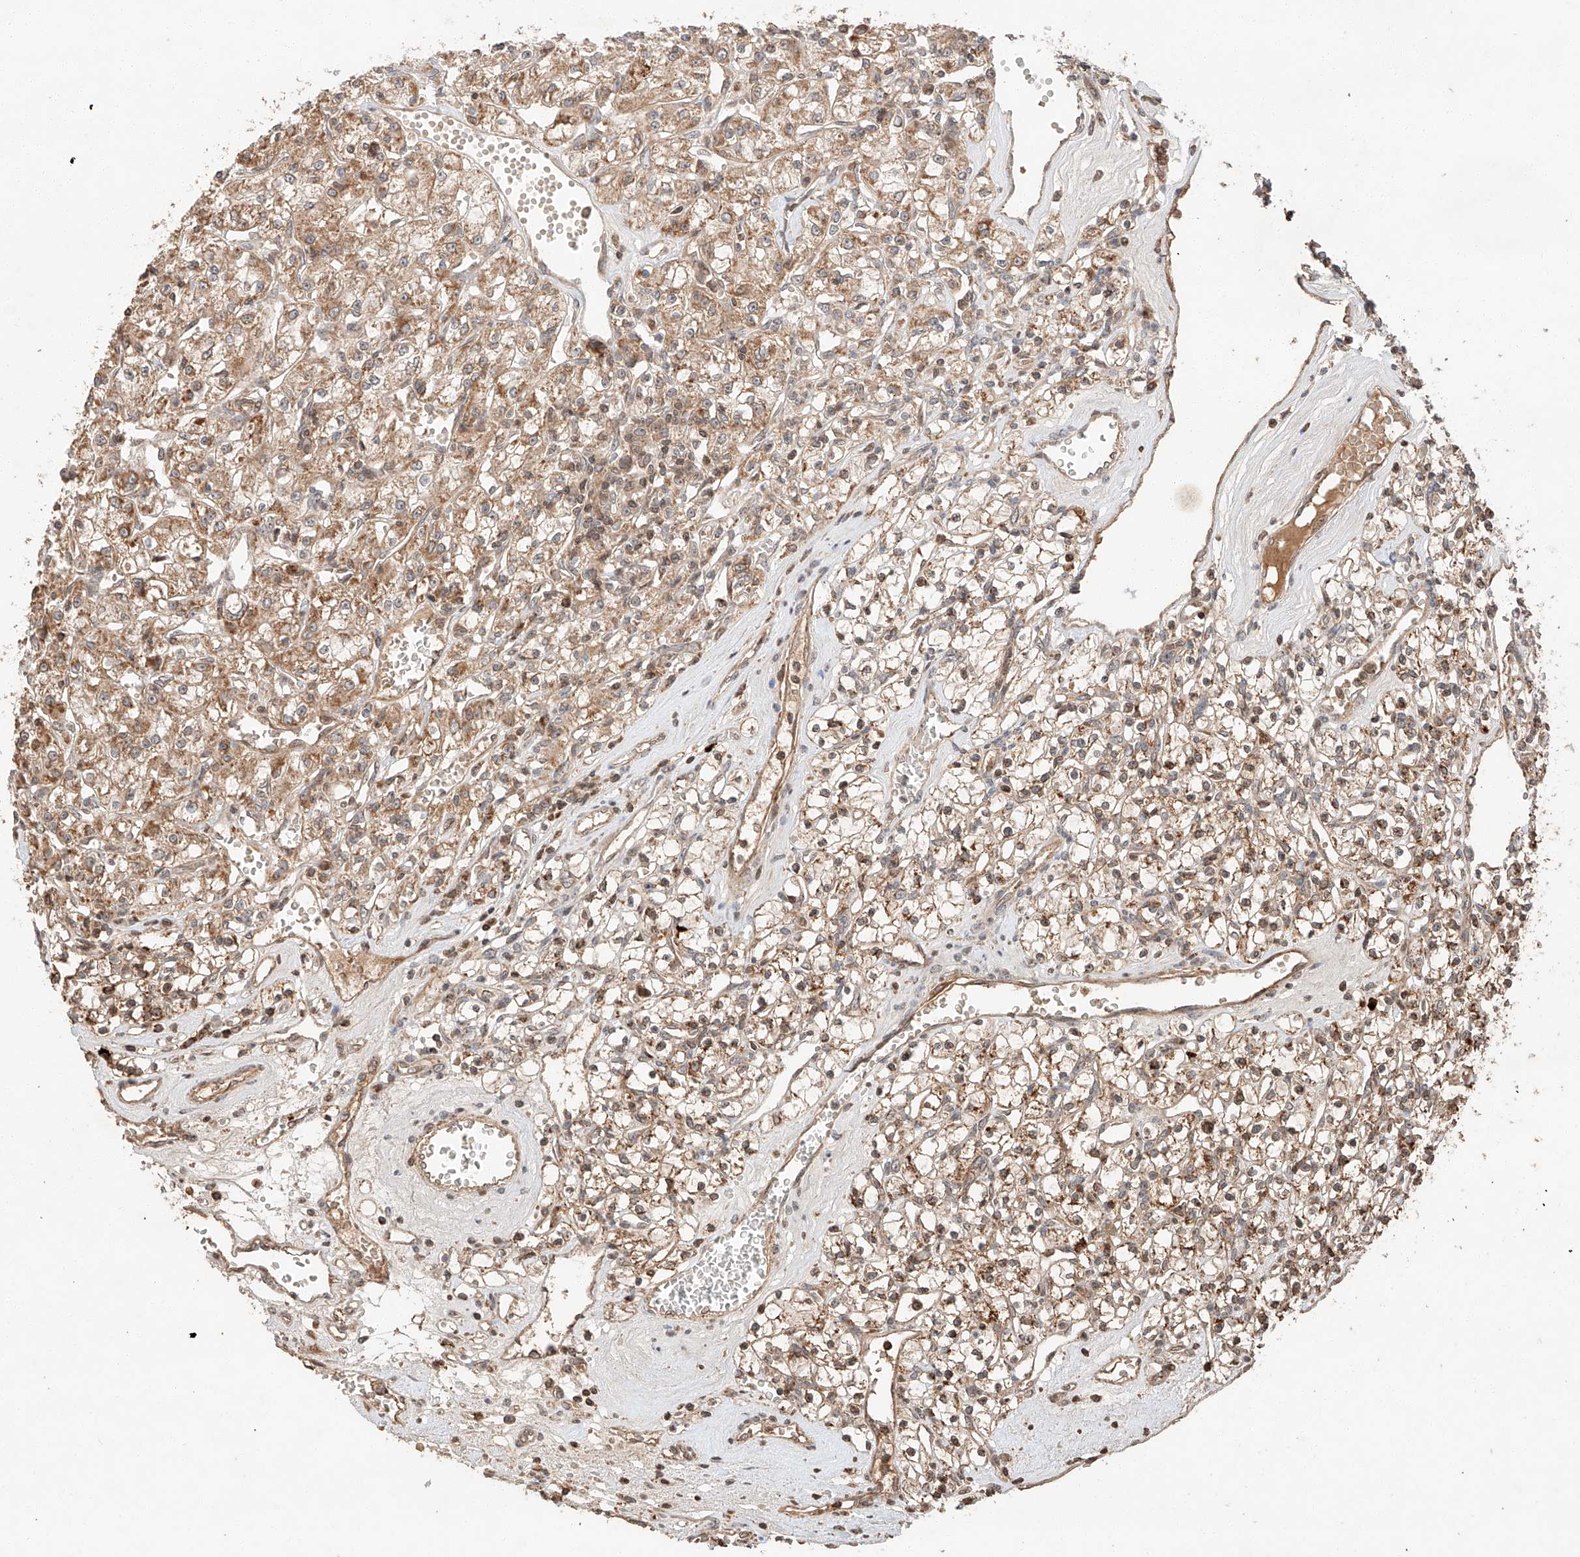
{"staining": {"intensity": "moderate", "quantity": "25%-75%", "location": "cytoplasmic/membranous"}, "tissue": "renal cancer", "cell_type": "Tumor cells", "image_type": "cancer", "snomed": [{"axis": "morphology", "description": "Adenocarcinoma, NOS"}, {"axis": "topography", "description": "Kidney"}], "caption": "Adenocarcinoma (renal) was stained to show a protein in brown. There is medium levels of moderate cytoplasmic/membranous staining in about 25%-75% of tumor cells. Nuclei are stained in blue.", "gene": "ARHGAP33", "patient": {"sex": "female", "age": 59}}